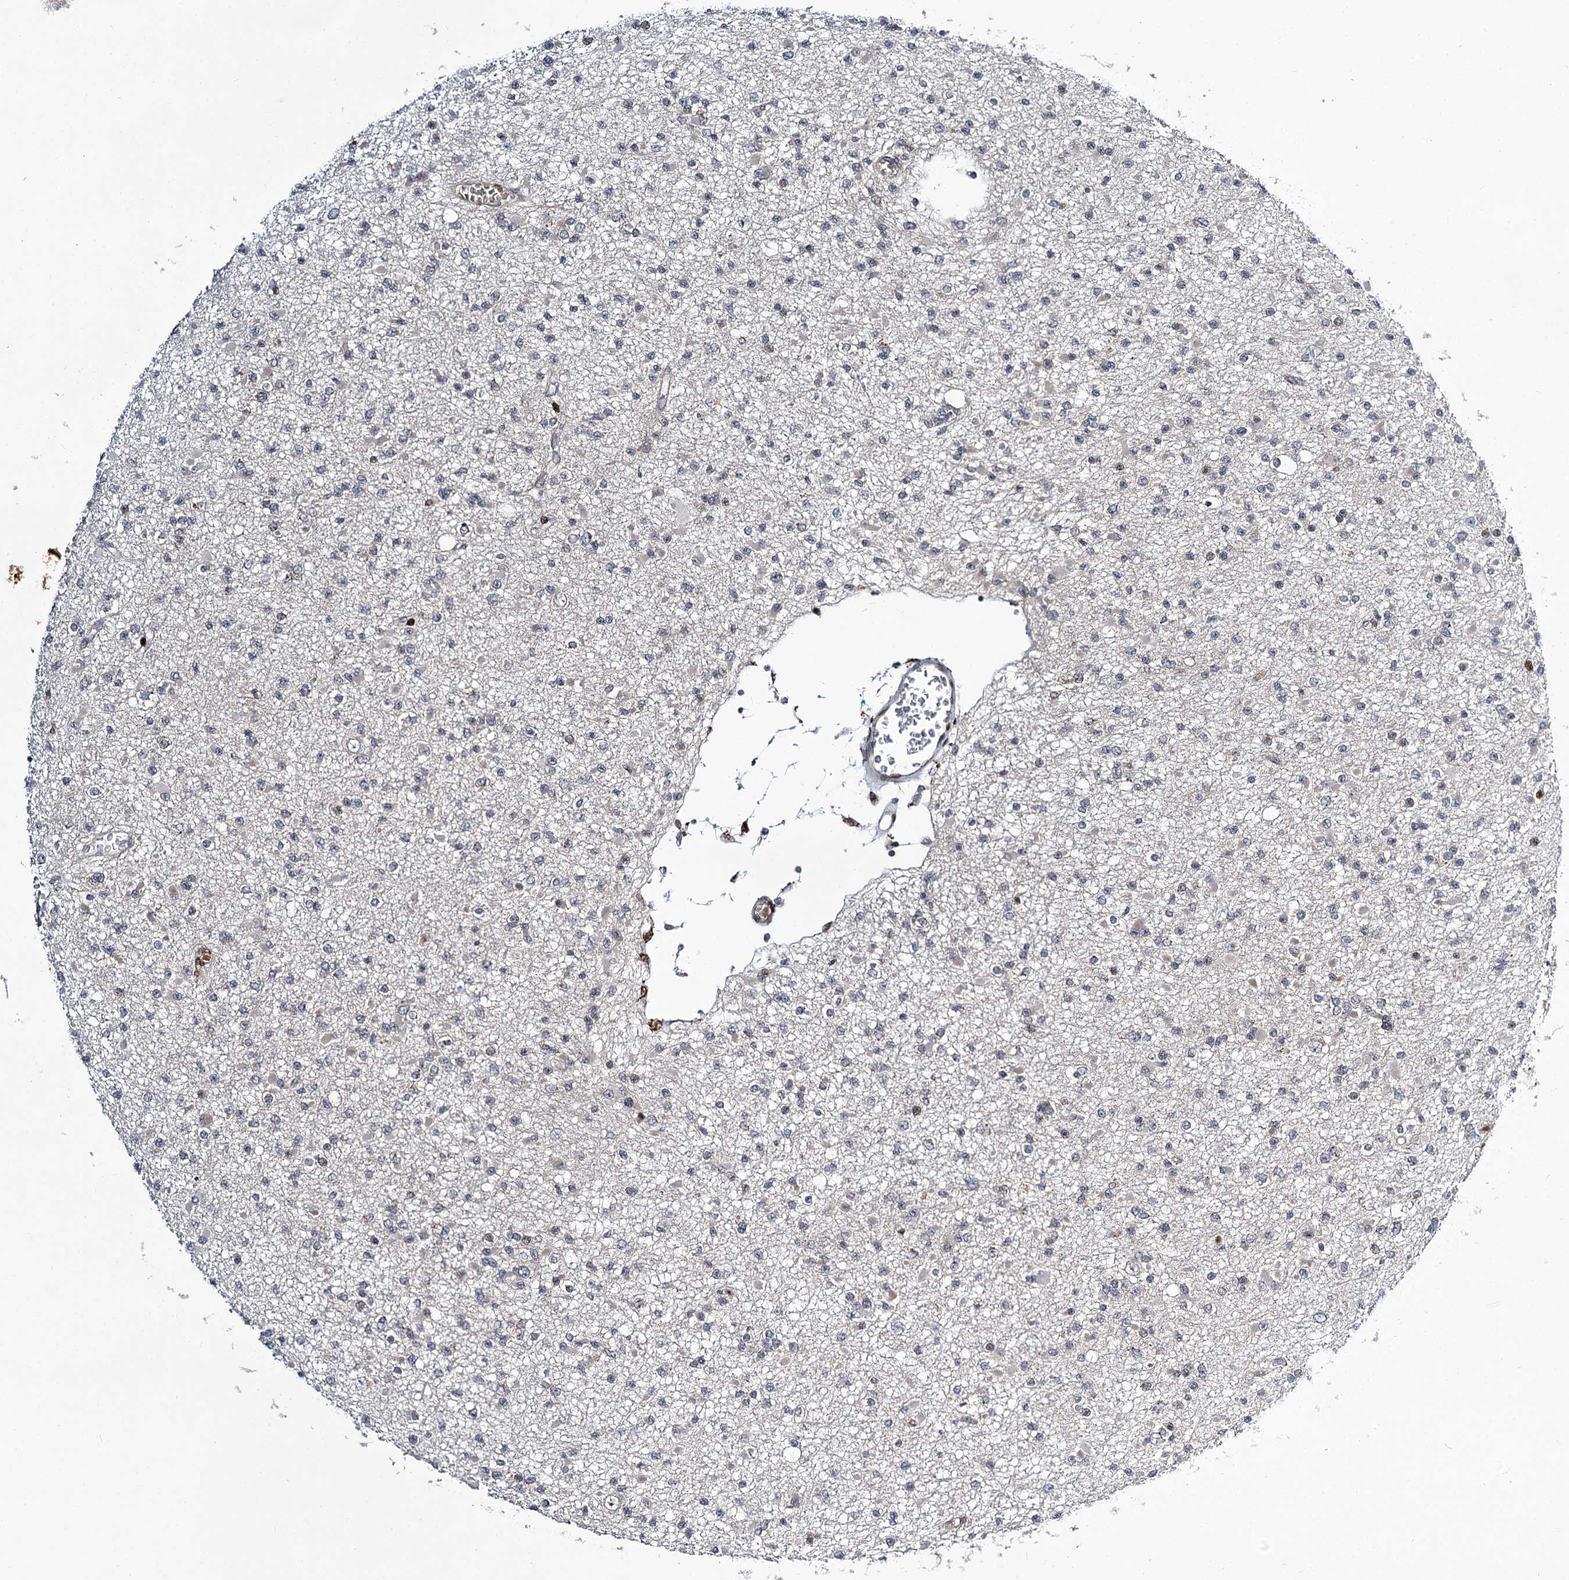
{"staining": {"intensity": "negative", "quantity": "none", "location": "none"}, "tissue": "glioma", "cell_type": "Tumor cells", "image_type": "cancer", "snomed": [{"axis": "morphology", "description": "Glioma, malignant, Low grade"}, {"axis": "topography", "description": "Brain"}], "caption": "Glioma stained for a protein using immunohistochemistry (IHC) displays no staining tumor cells.", "gene": "ITFG2", "patient": {"sex": "female", "age": 22}}